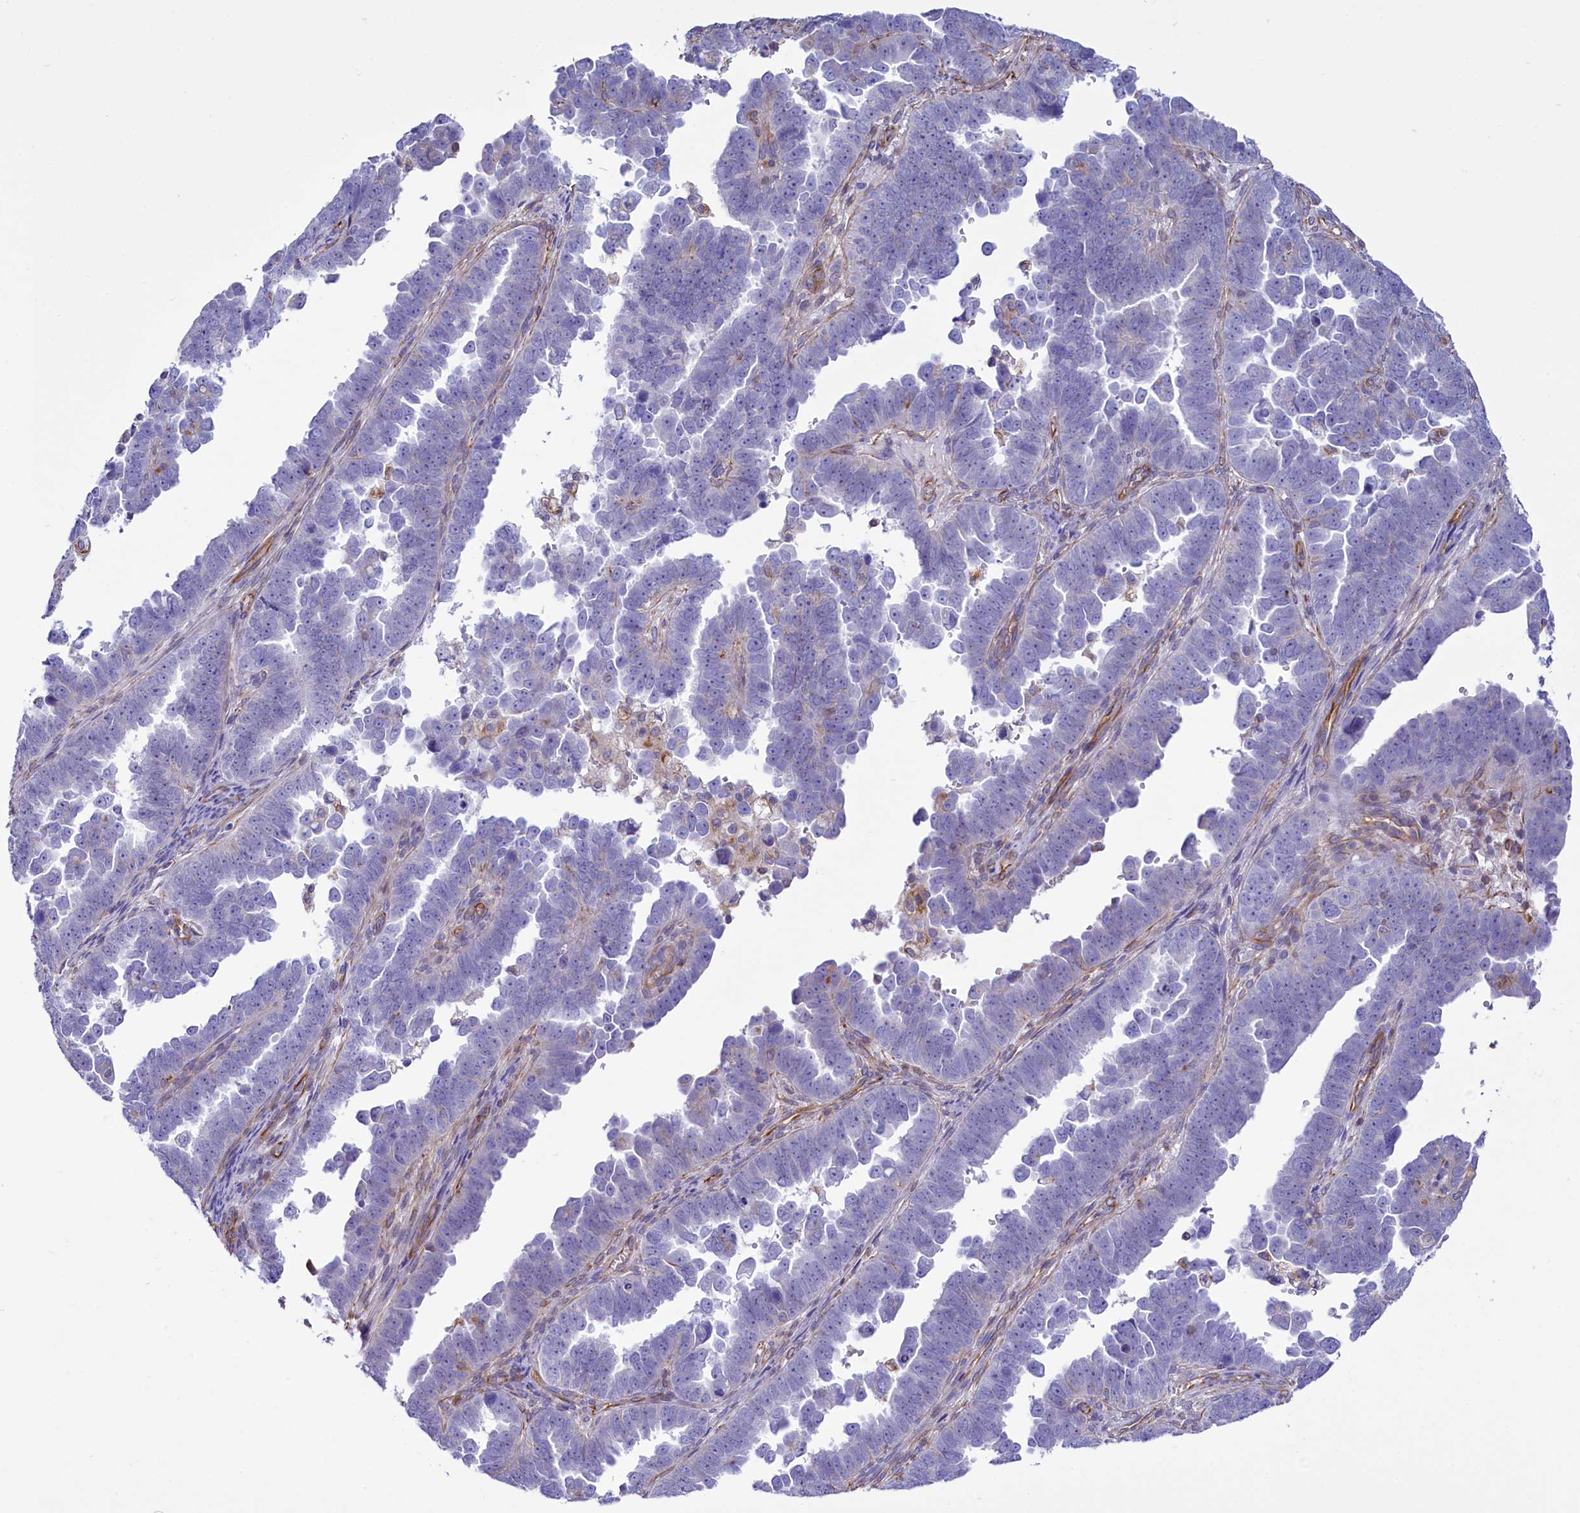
{"staining": {"intensity": "negative", "quantity": "none", "location": "none"}, "tissue": "endometrial cancer", "cell_type": "Tumor cells", "image_type": "cancer", "snomed": [{"axis": "morphology", "description": "Adenocarcinoma, NOS"}, {"axis": "topography", "description": "Endometrium"}], "caption": "An IHC micrograph of endometrial cancer is shown. There is no staining in tumor cells of endometrial cancer.", "gene": "CD99", "patient": {"sex": "female", "age": 75}}